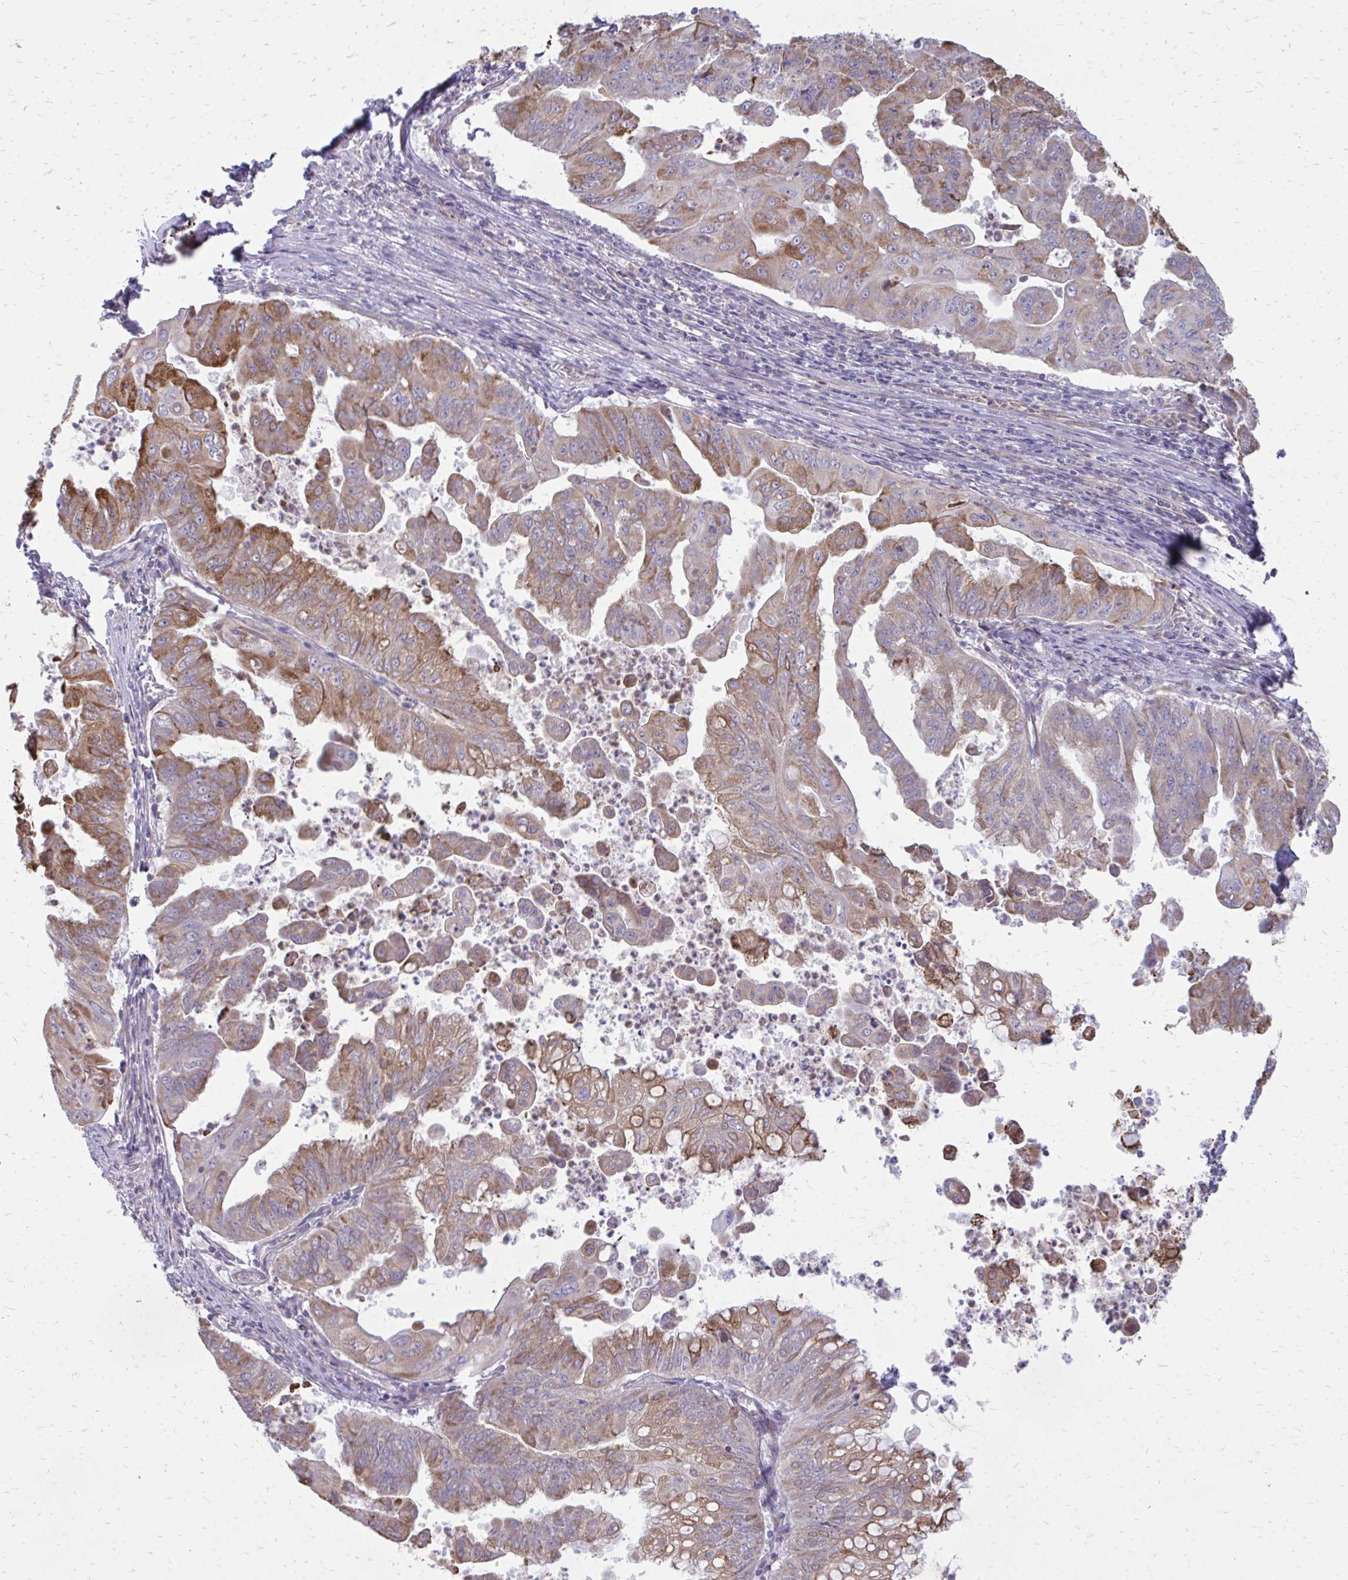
{"staining": {"intensity": "moderate", "quantity": ">75%", "location": "cytoplasmic/membranous"}, "tissue": "stomach cancer", "cell_type": "Tumor cells", "image_type": "cancer", "snomed": [{"axis": "morphology", "description": "Adenocarcinoma, NOS"}, {"axis": "topography", "description": "Stomach, upper"}], "caption": "Adenocarcinoma (stomach) stained for a protein (brown) reveals moderate cytoplasmic/membranous positive expression in approximately >75% of tumor cells.", "gene": "ASAP1", "patient": {"sex": "male", "age": 80}}